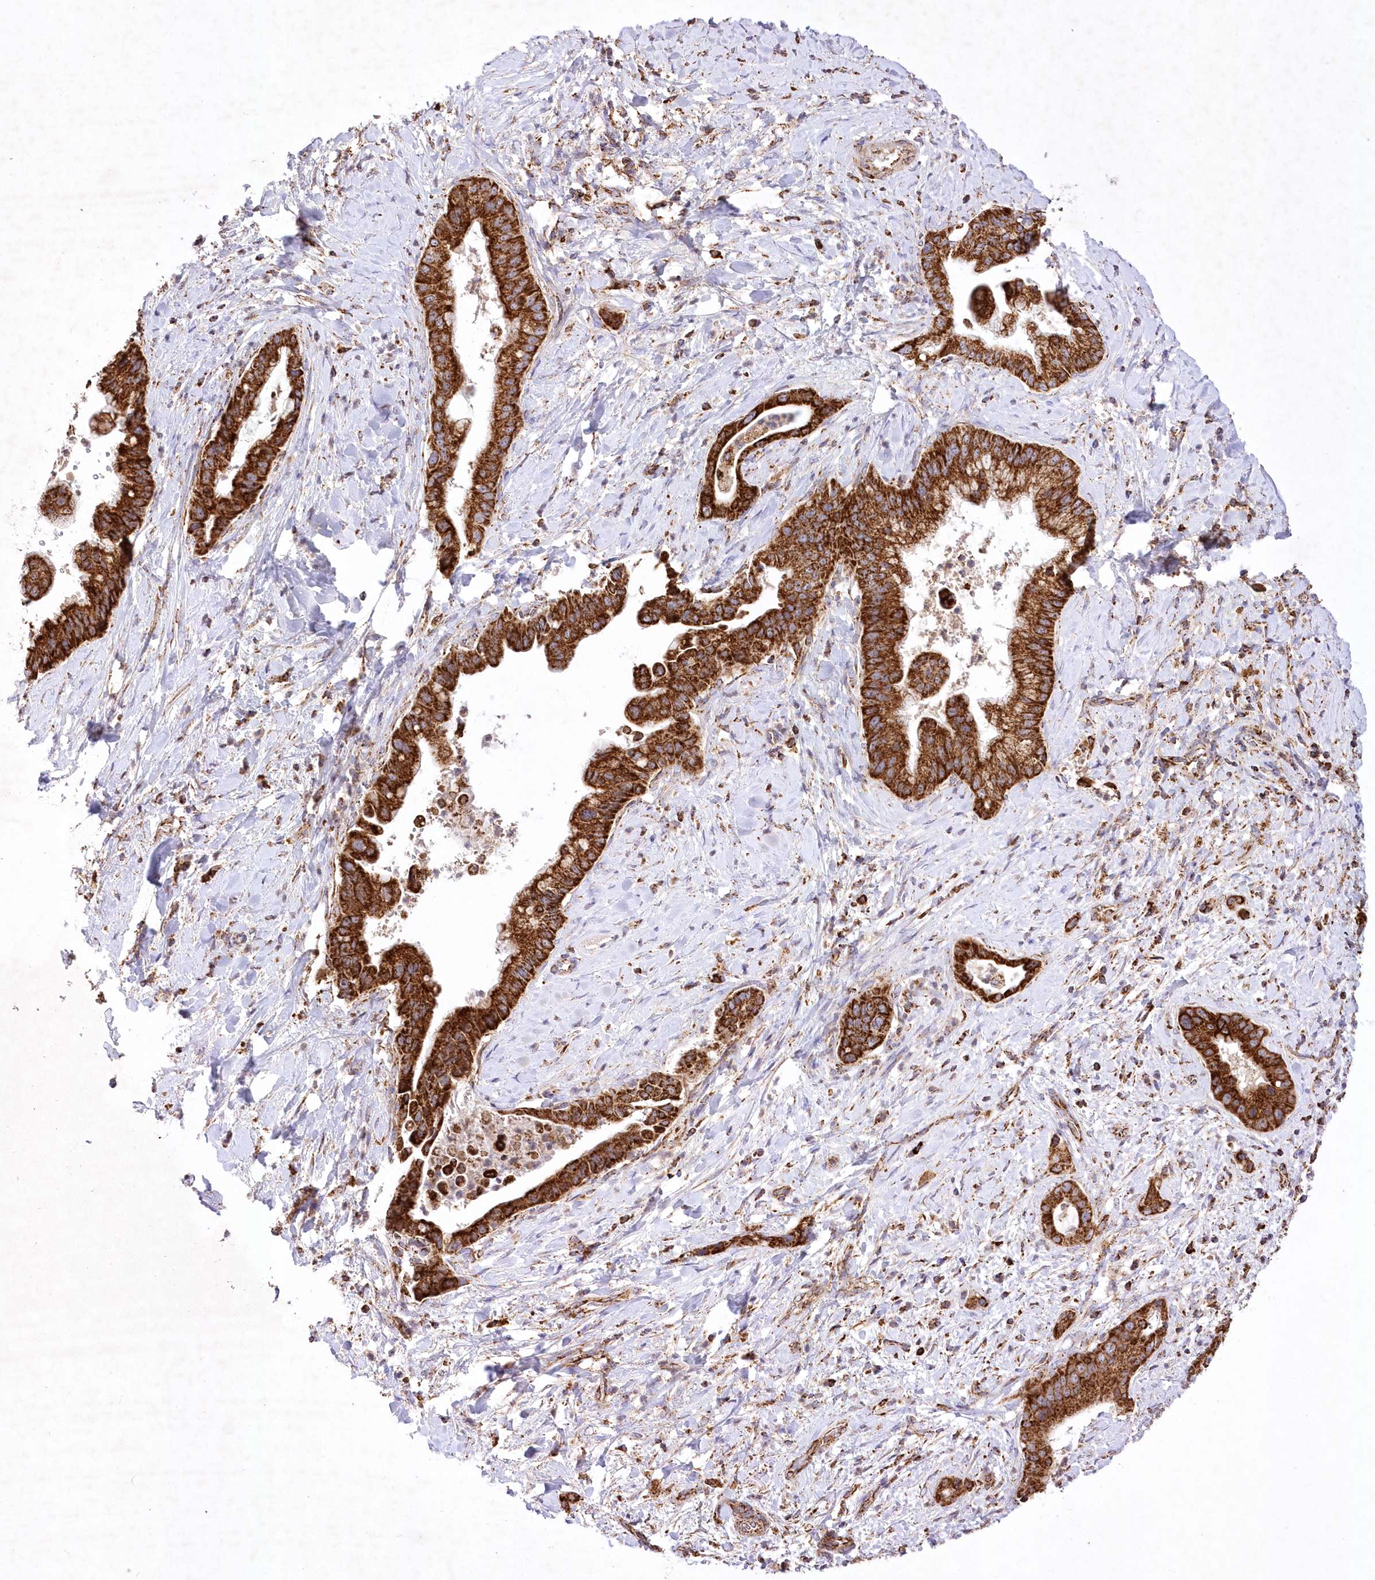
{"staining": {"intensity": "strong", "quantity": ">75%", "location": "cytoplasmic/membranous"}, "tissue": "liver cancer", "cell_type": "Tumor cells", "image_type": "cancer", "snomed": [{"axis": "morphology", "description": "Cholangiocarcinoma"}, {"axis": "topography", "description": "Liver"}], "caption": "Immunohistochemical staining of liver cancer (cholangiocarcinoma) exhibits high levels of strong cytoplasmic/membranous protein expression in approximately >75% of tumor cells. The protein is stained brown, and the nuclei are stained in blue (DAB (3,3'-diaminobenzidine) IHC with brightfield microscopy, high magnification).", "gene": "ASNSD1", "patient": {"sex": "female", "age": 54}}